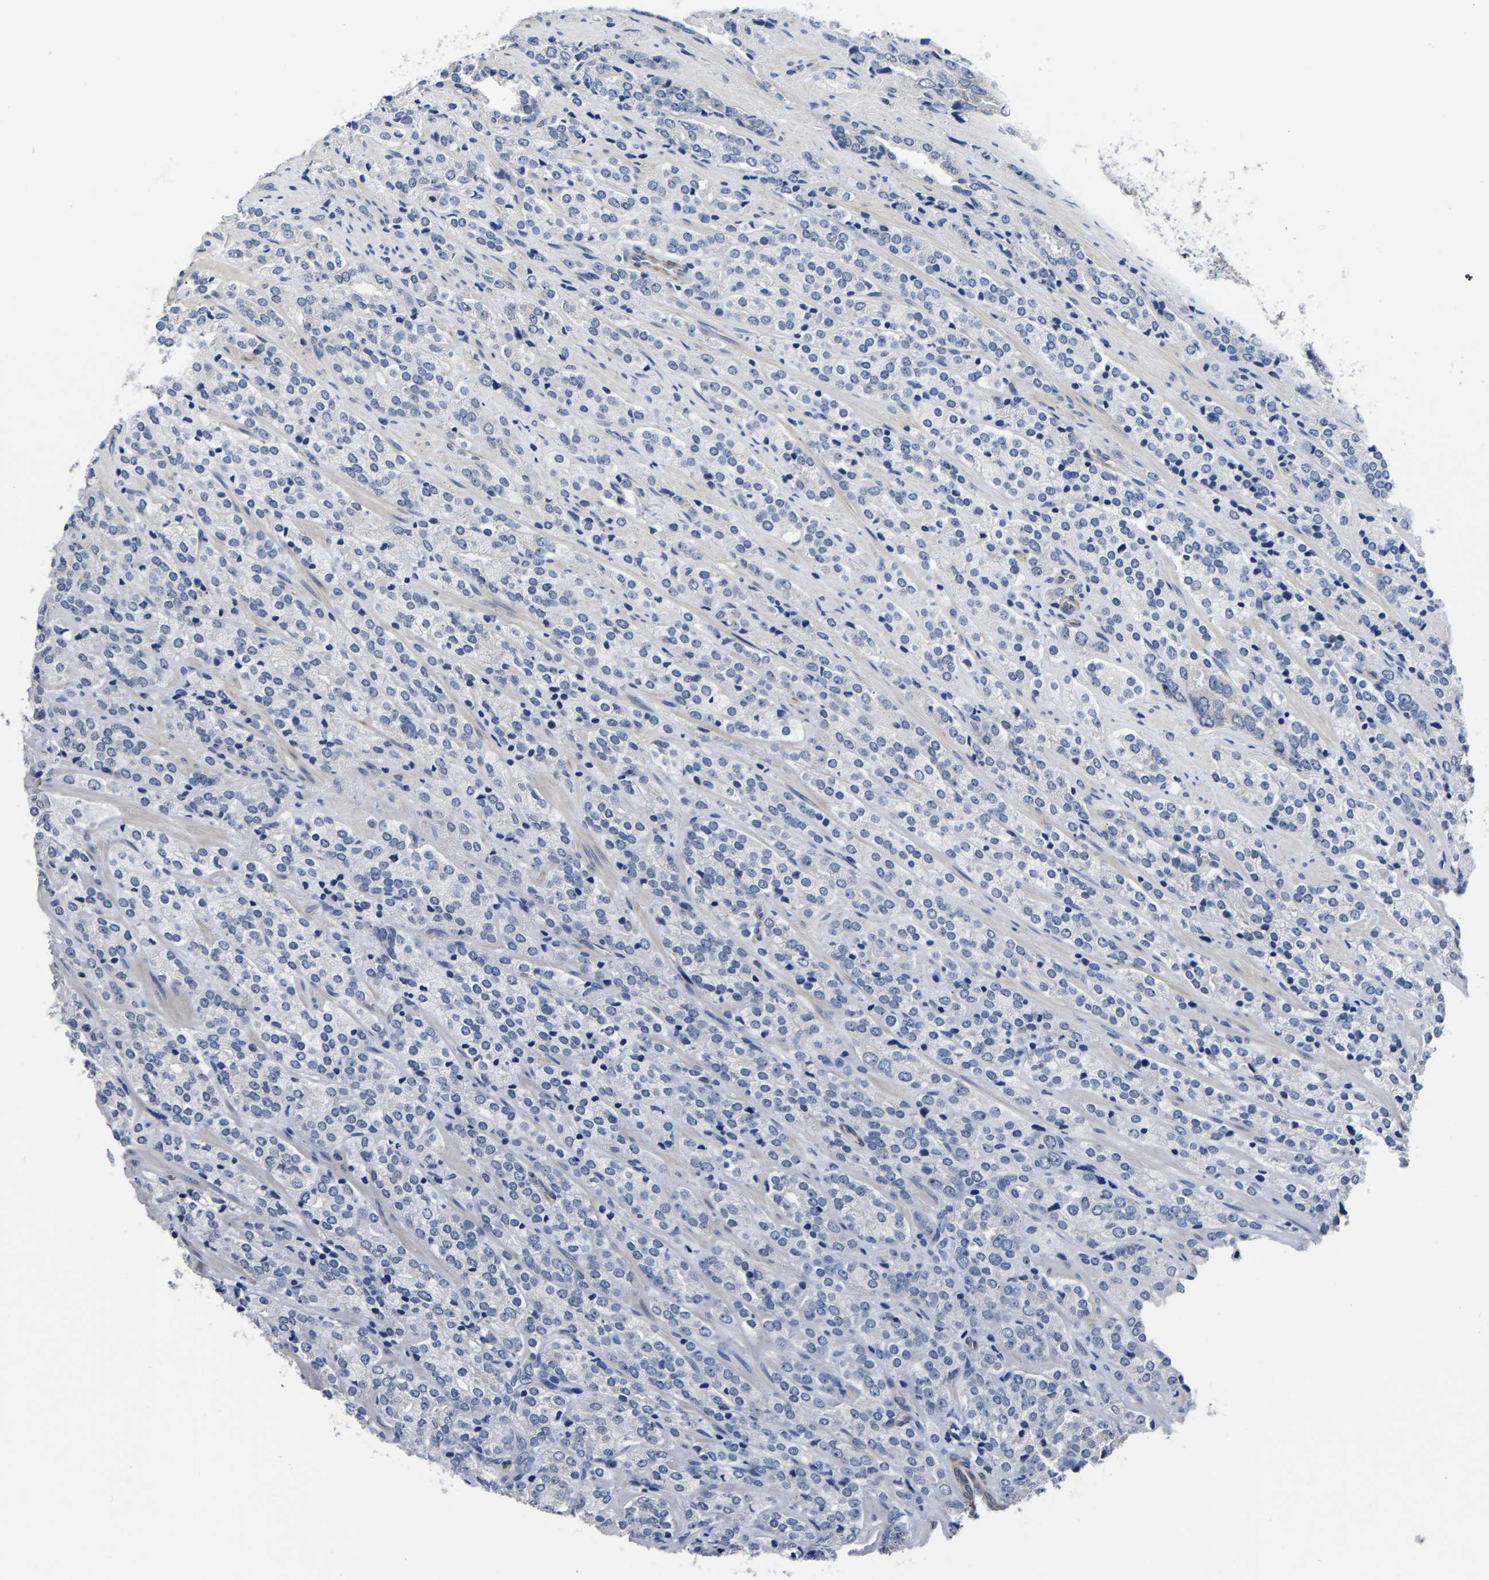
{"staining": {"intensity": "negative", "quantity": "none", "location": "none"}, "tissue": "prostate cancer", "cell_type": "Tumor cells", "image_type": "cancer", "snomed": [{"axis": "morphology", "description": "Adenocarcinoma, High grade"}, {"axis": "topography", "description": "Prostate"}], "caption": "A photomicrograph of human prostate cancer is negative for staining in tumor cells. (DAB (3,3'-diaminobenzidine) immunohistochemistry (IHC), high magnification).", "gene": "FGD5", "patient": {"sex": "male", "age": 71}}